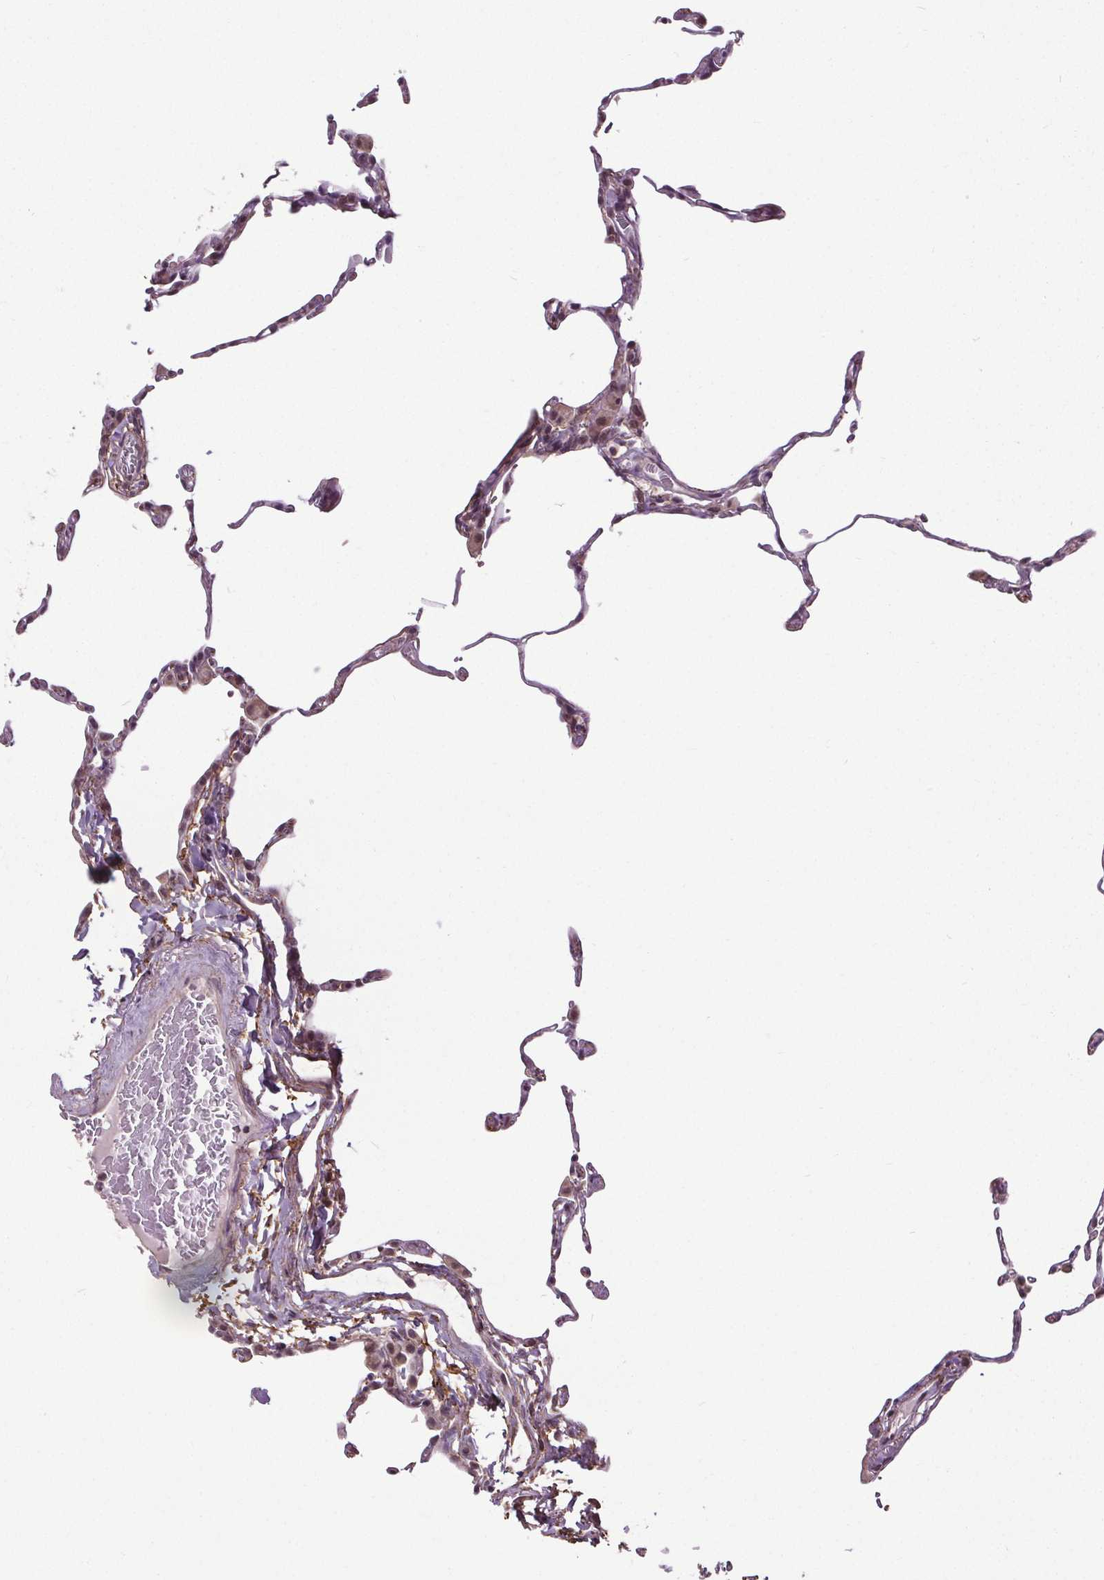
{"staining": {"intensity": "negative", "quantity": "none", "location": "none"}, "tissue": "lung", "cell_type": "Alveolar cells", "image_type": "normal", "snomed": [{"axis": "morphology", "description": "Normal tissue, NOS"}, {"axis": "topography", "description": "Lung"}], "caption": "High power microscopy photomicrograph of an IHC image of unremarkable lung, revealing no significant positivity in alveolar cells.", "gene": "KIAA0232", "patient": {"sex": "female", "age": 57}}